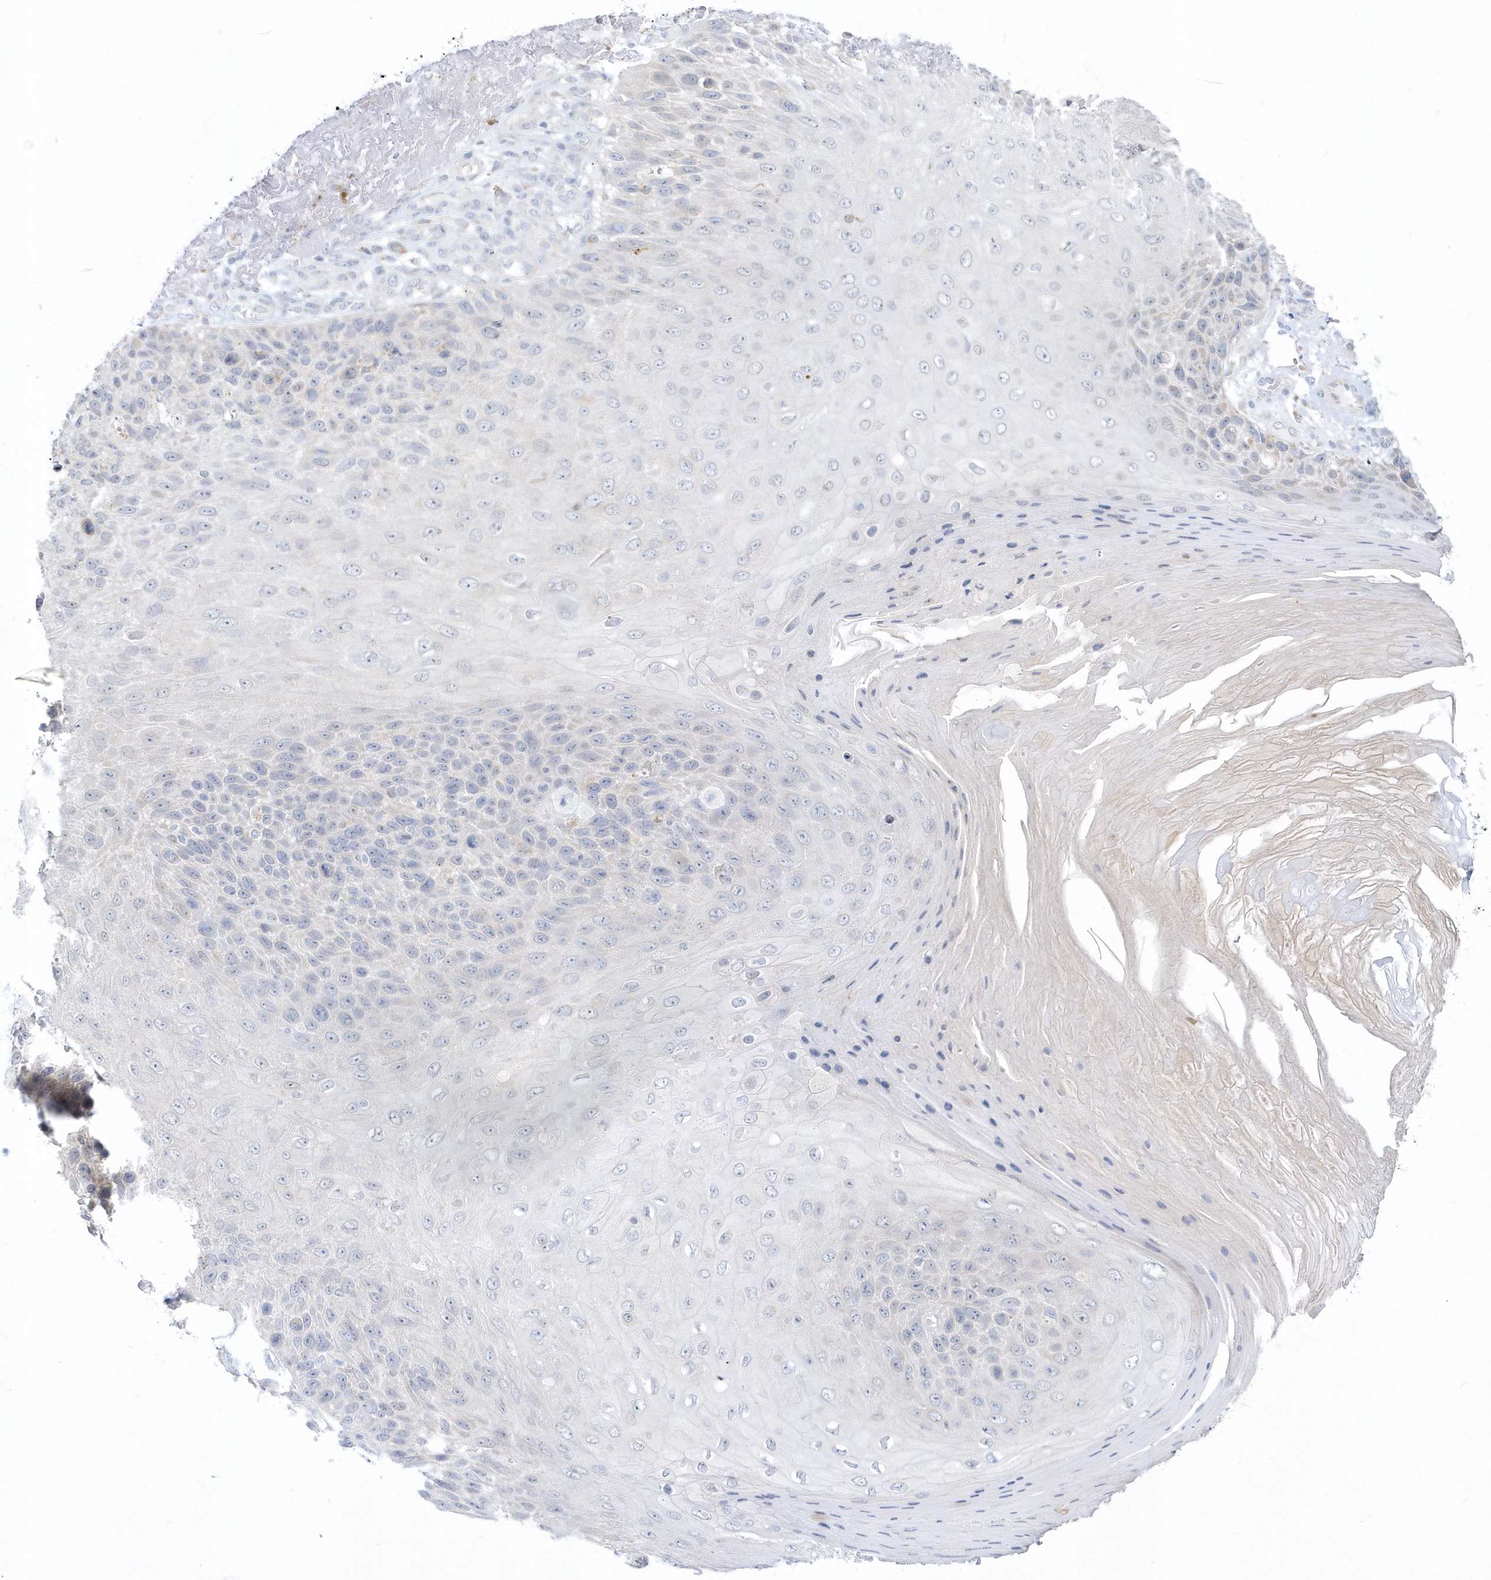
{"staining": {"intensity": "negative", "quantity": "none", "location": "none"}, "tissue": "skin cancer", "cell_type": "Tumor cells", "image_type": "cancer", "snomed": [{"axis": "morphology", "description": "Squamous cell carcinoma, NOS"}, {"axis": "topography", "description": "Skin"}], "caption": "High magnification brightfield microscopy of squamous cell carcinoma (skin) stained with DAB (brown) and counterstained with hematoxylin (blue): tumor cells show no significant staining. Brightfield microscopy of immunohistochemistry (IHC) stained with DAB (brown) and hematoxylin (blue), captured at high magnification.", "gene": "PCBD1", "patient": {"sex": "female", "age": 88}}